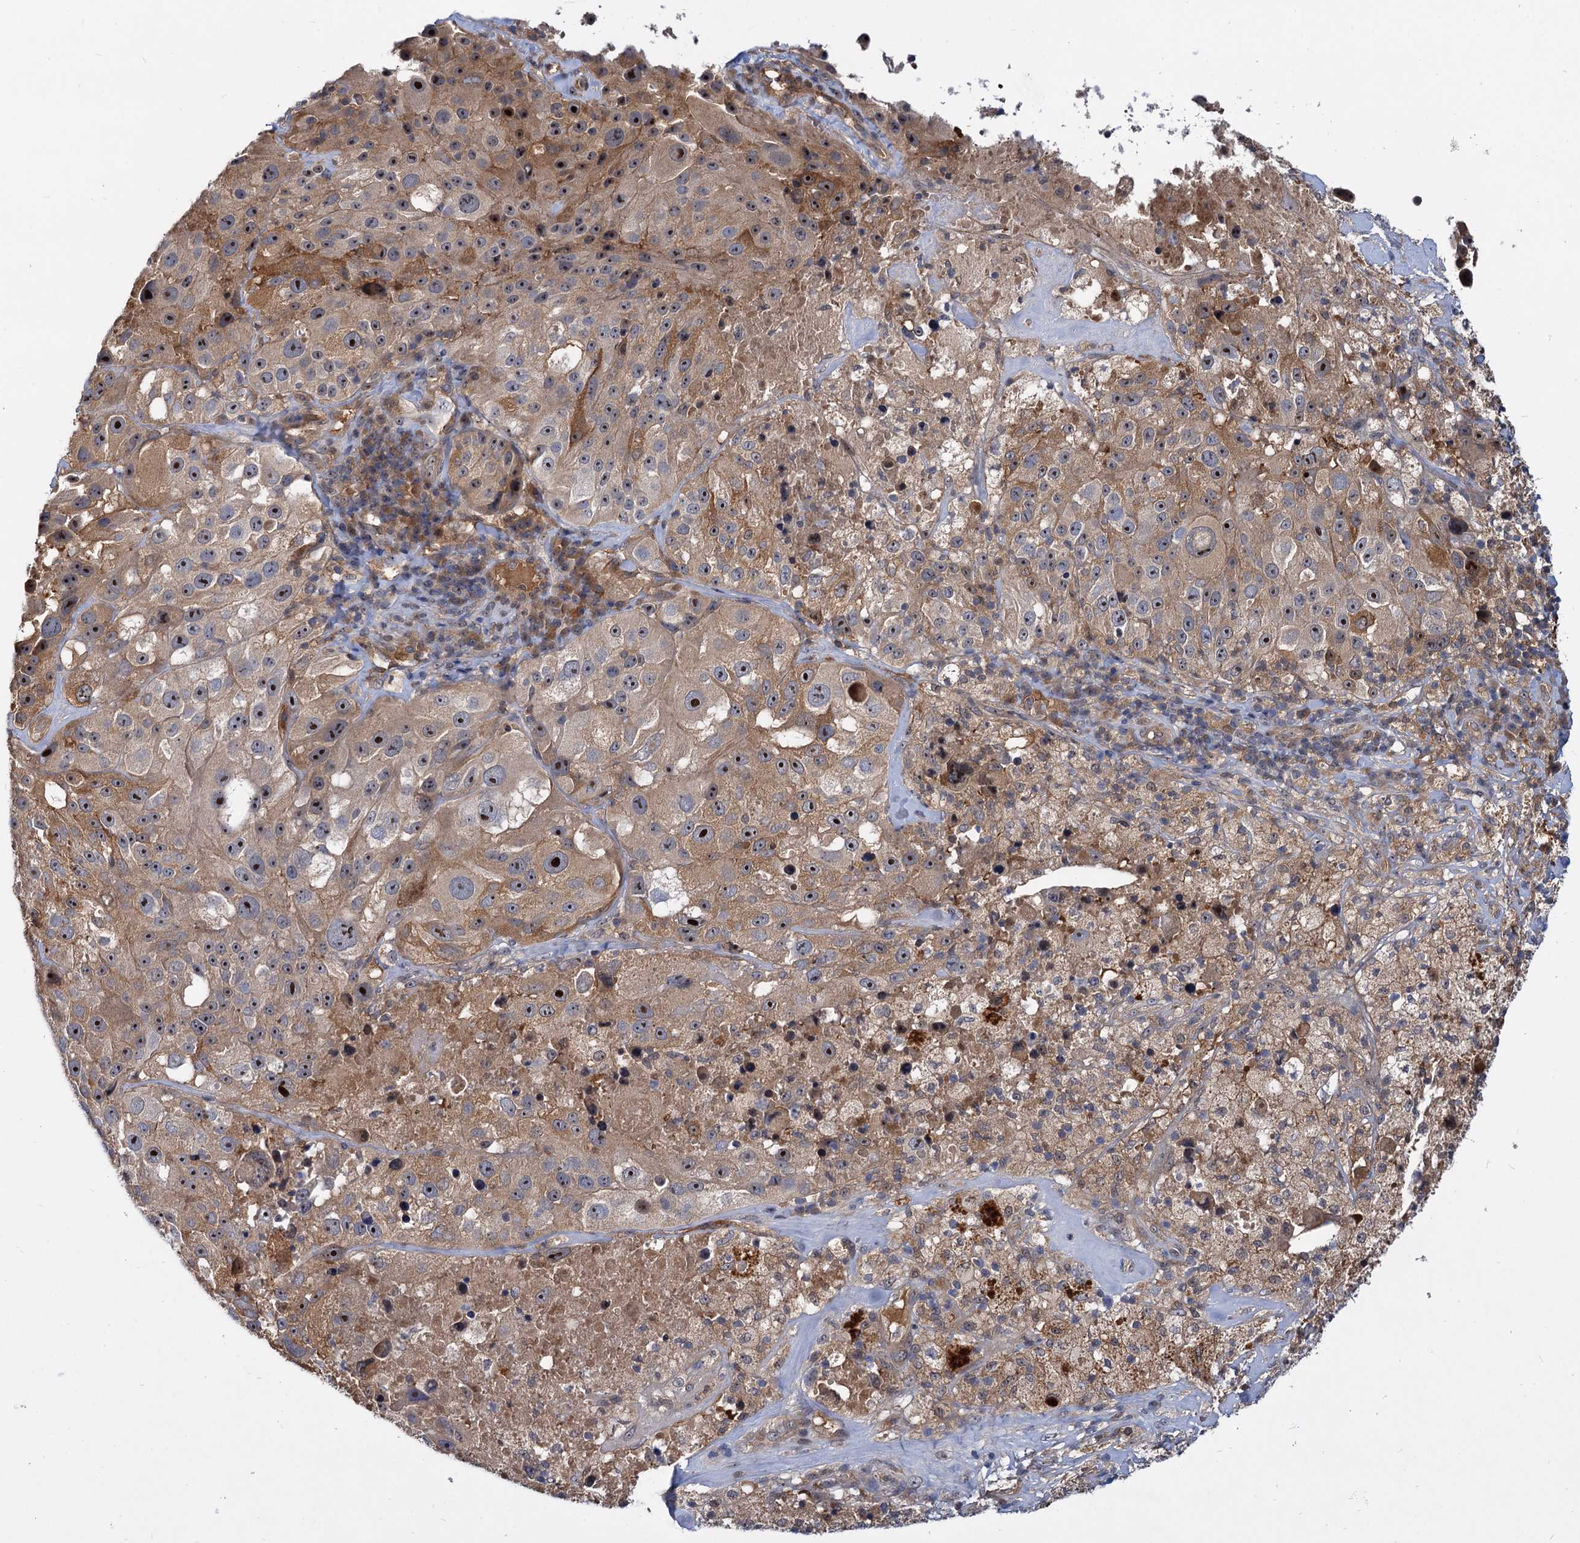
{"staining": {"intensity": "moderate", "quantity": "25%-75%", "location": "cytoplasmic/membranous,nuclear"}, "tissue": "melanoma", "cell_type": "Tumor cells", "image_type": "cancer", "snomed": [{"axis": "morphology", "description": "Malignant melanoma, Metastatic site"}, {"axis": "topography", "description": "Lymph node"}], "caption": "A micrograph of melanoma stained for a protein exhibits moderate cytoplasmic/membranous and nuclear brown staining in tumor cells. (DAB (3,3'-diaminobenzidine) IHC, brown staining for protein, blue staining for nuclei).", "gene": "SNX15", "patient": {"sex": "male", "age": 62}}